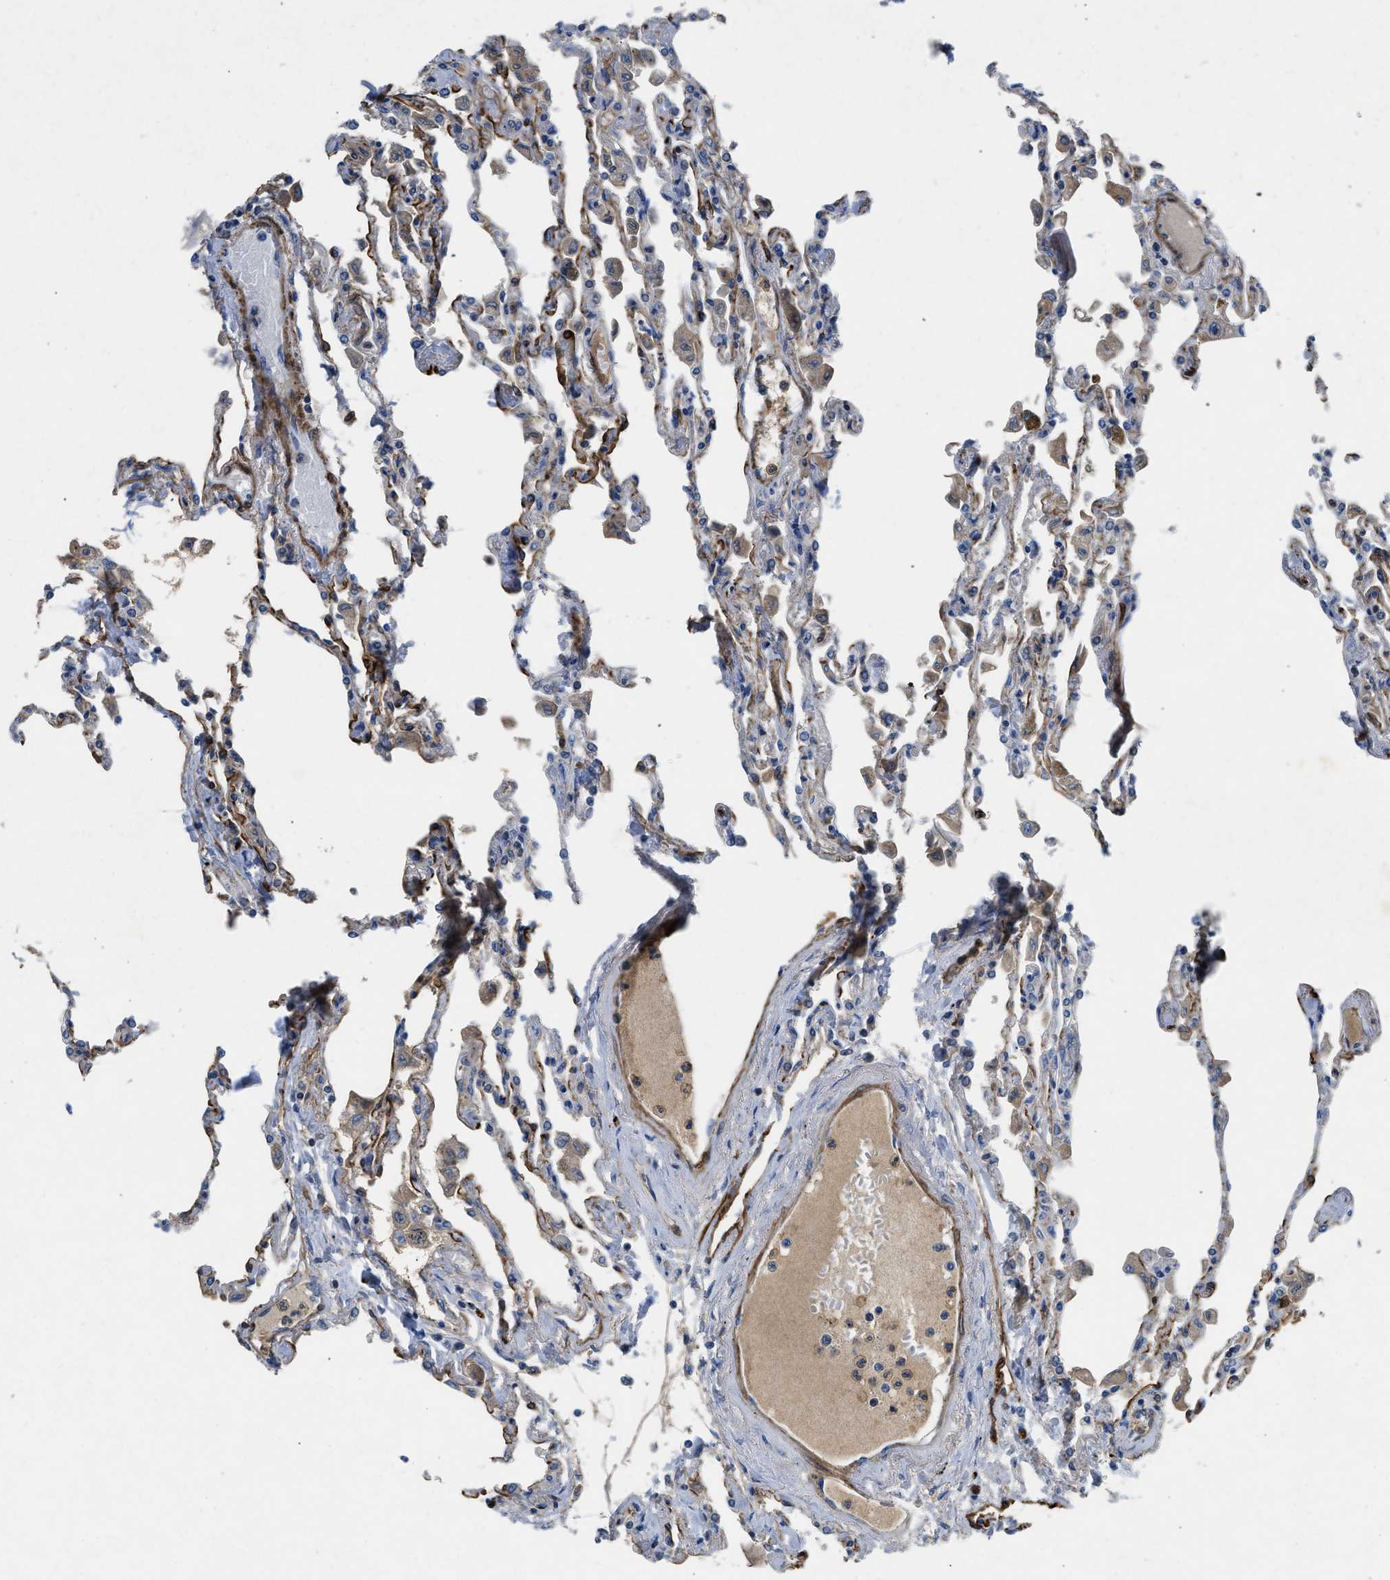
{"staining": {"intensity": "weak", "quantity": "<25%", "location": "cytoplasmic/membranous"}, "tissue": "lung", "cell_type": "Alveolar cells", "image_type": "normal", "snomed": [{"axis": "morphology", "description": "Normal tissue, NOS"}, {"axis": "topography", "description": "Bronchus"}, {"axis": "topography", "description": "Lung"}], "caption": "Immunohistochemistry (IHC) of normal human lung exhibits no staining in alveolar cells. (IHC, brightfield microscopy, high magnification).", "gene": "SPEG", "patient": {"sex": "female", "age": 49}}